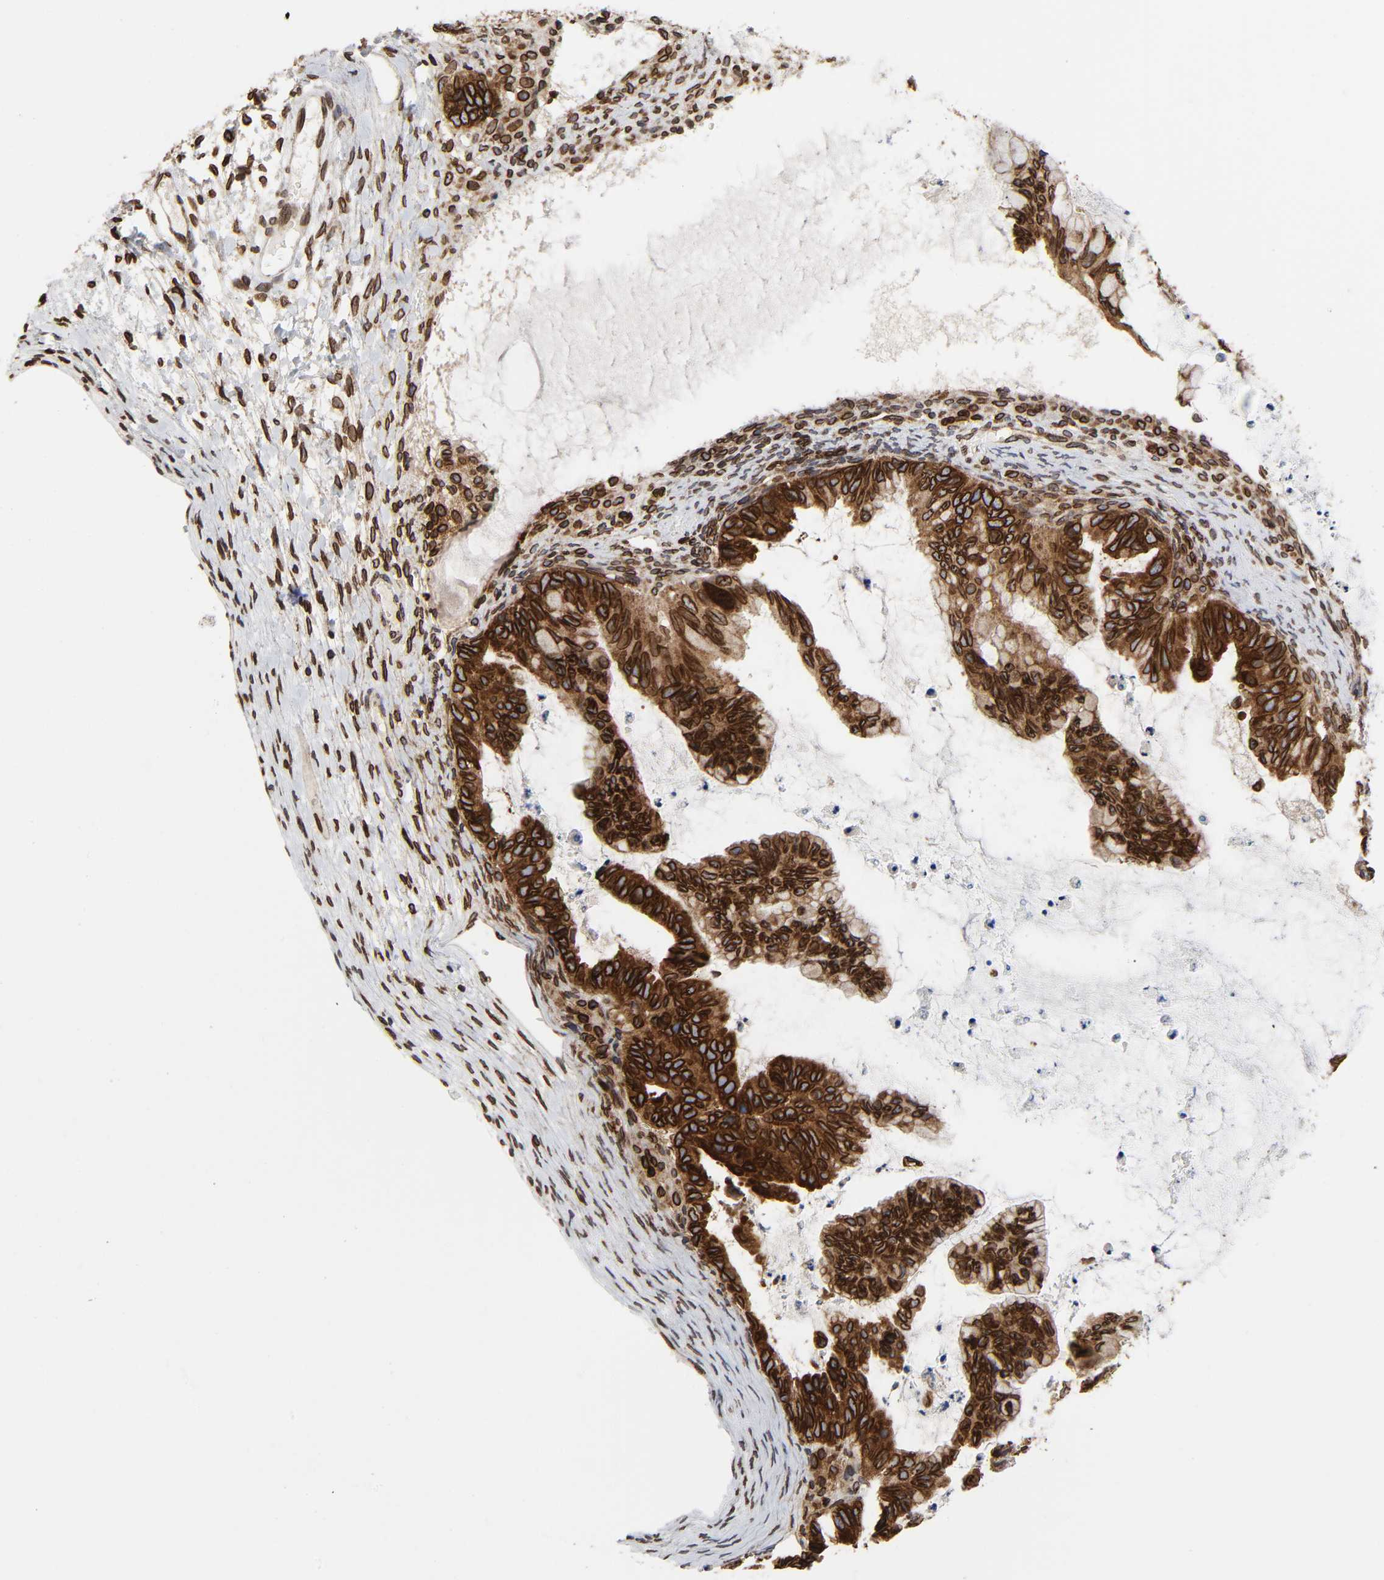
{"staining": {"intensity": "strong", "quantity": ">75%", "location": "cytoplasmic/membranous,nuclear"}, "tissue": "ovarian cancer", "cell_type": "Tumor cells", "image_type": "cancer", "snomed": [{"axis": "morphology", "description": "Cystadenocarcinoma, mucinous, NOS"}, {"axis": "topography", "description": "Ovary"}], "caption": "Immunohistochemistry (IHC) staining of mucinous cystadenocarcinoma (ovarian), which demonstrates high levels of strong cytoplasmic/membranous and nuclear staining in about >75% of tumor cells indicating strong cytoplasmic/membranous and nuclear protein staining. The staining was performed using DAB (3,3'-diaminobenzidine) (brown) for protein detection and nuclei were counterstained in hematoxylin (blue).", "gene": "RANGAP1", "patient": {"sex": "female", "age": 36}}